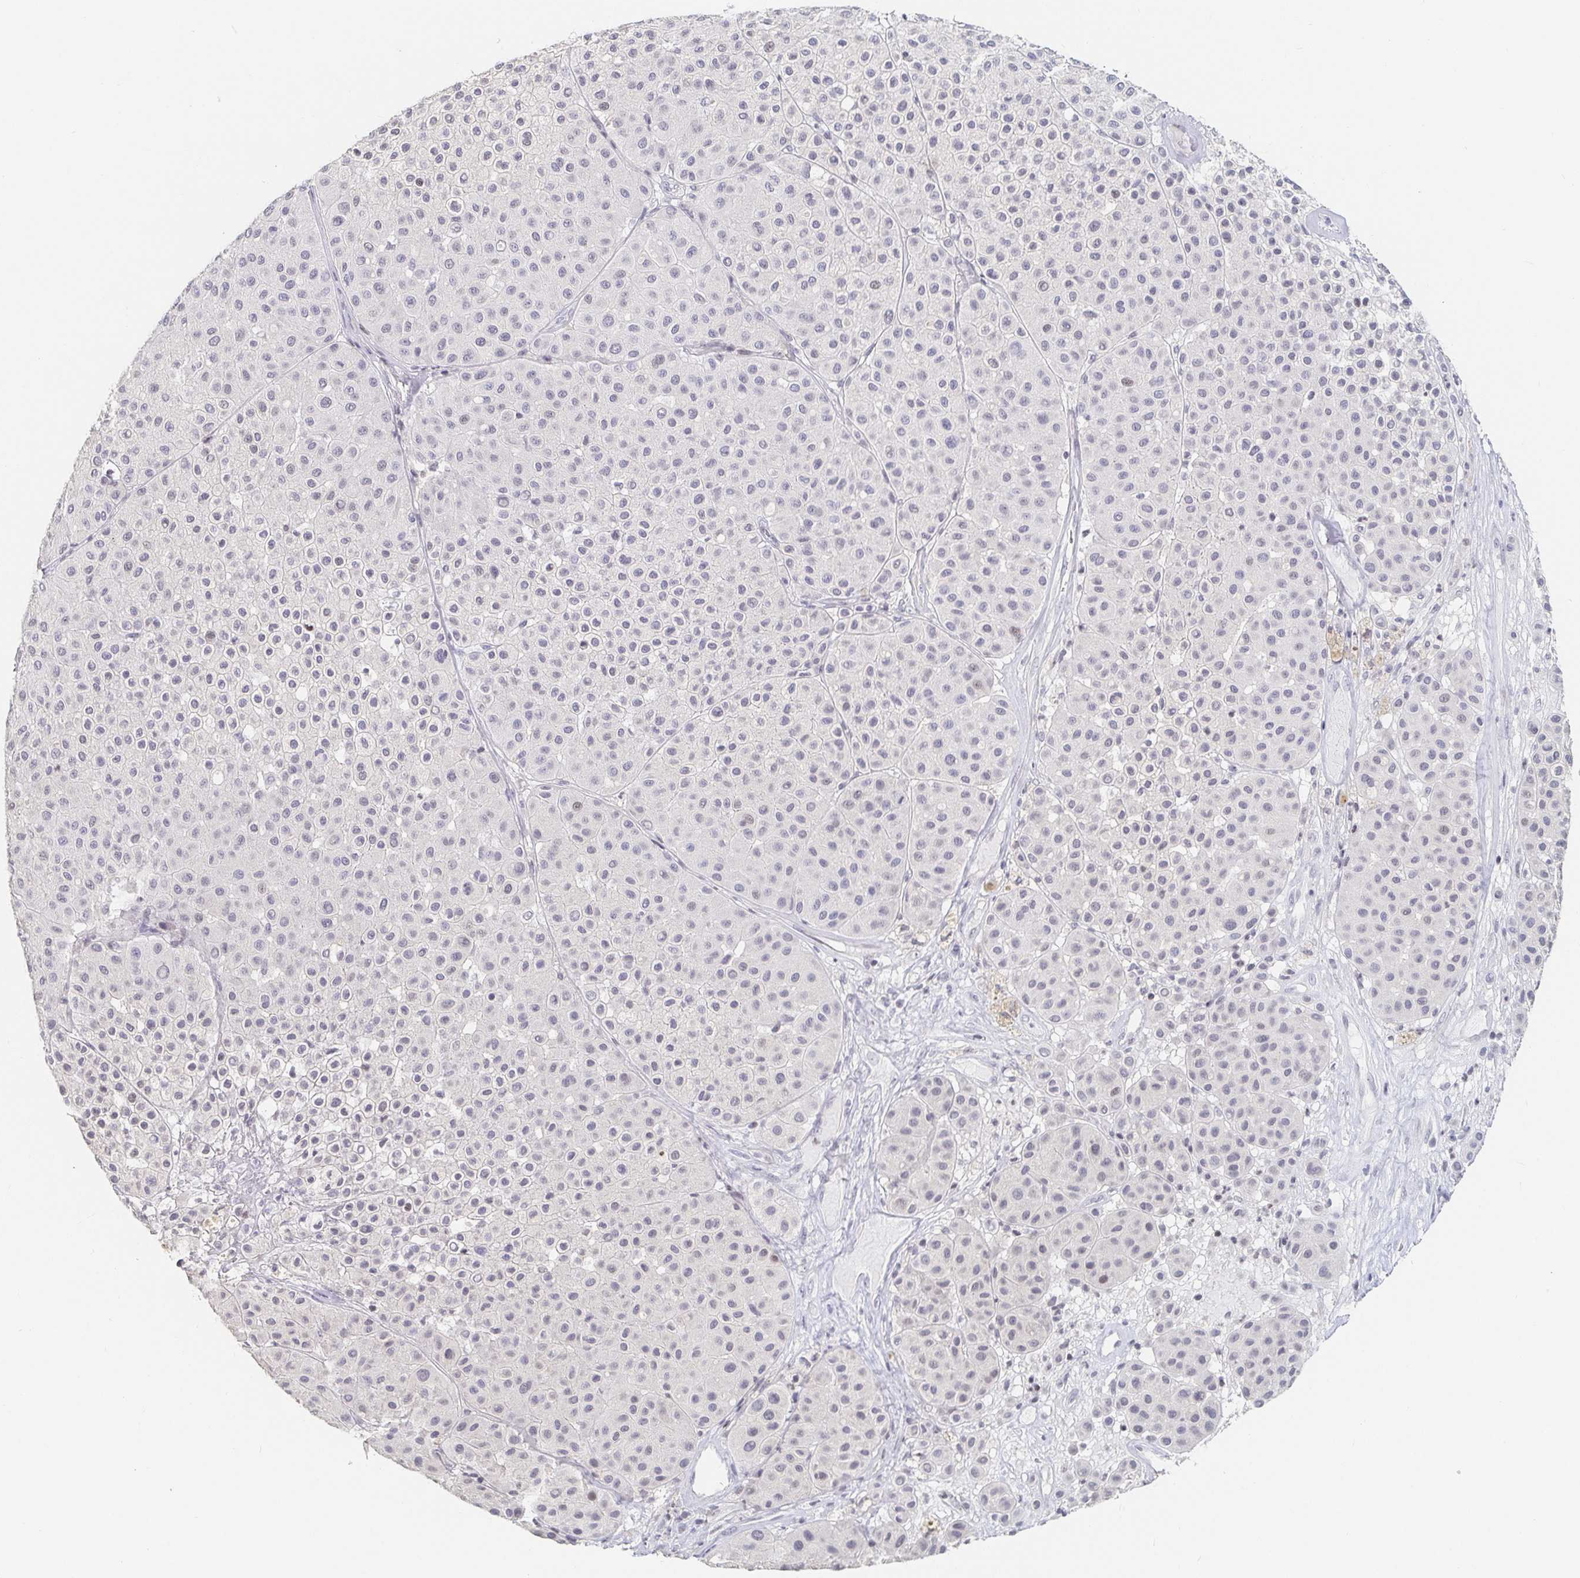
{"staining": {"intensity": "negative", "quantity": "none", "location": "none"}, "tissue": "melanoma", "cell_type": "Tumor cells", "image_type": "cancer", "snomed": [{"axis": "morphology", "description": "Malignant melanoma, Metastatic site"}, {"axis": "topography", "description": "Smooth muscle"}], "caption": "The immunohistochemistry histopathology image has no significant expression in tumor cells of malignant melanoma (metastatic site) tissue. (Brightfield microscopy of DAB (3,3'-diaminobenzidine) immunohistochemistry (IHC) at high magnification).", "gene": "NME9", "patient": {"sex": "male", "age": 41}}